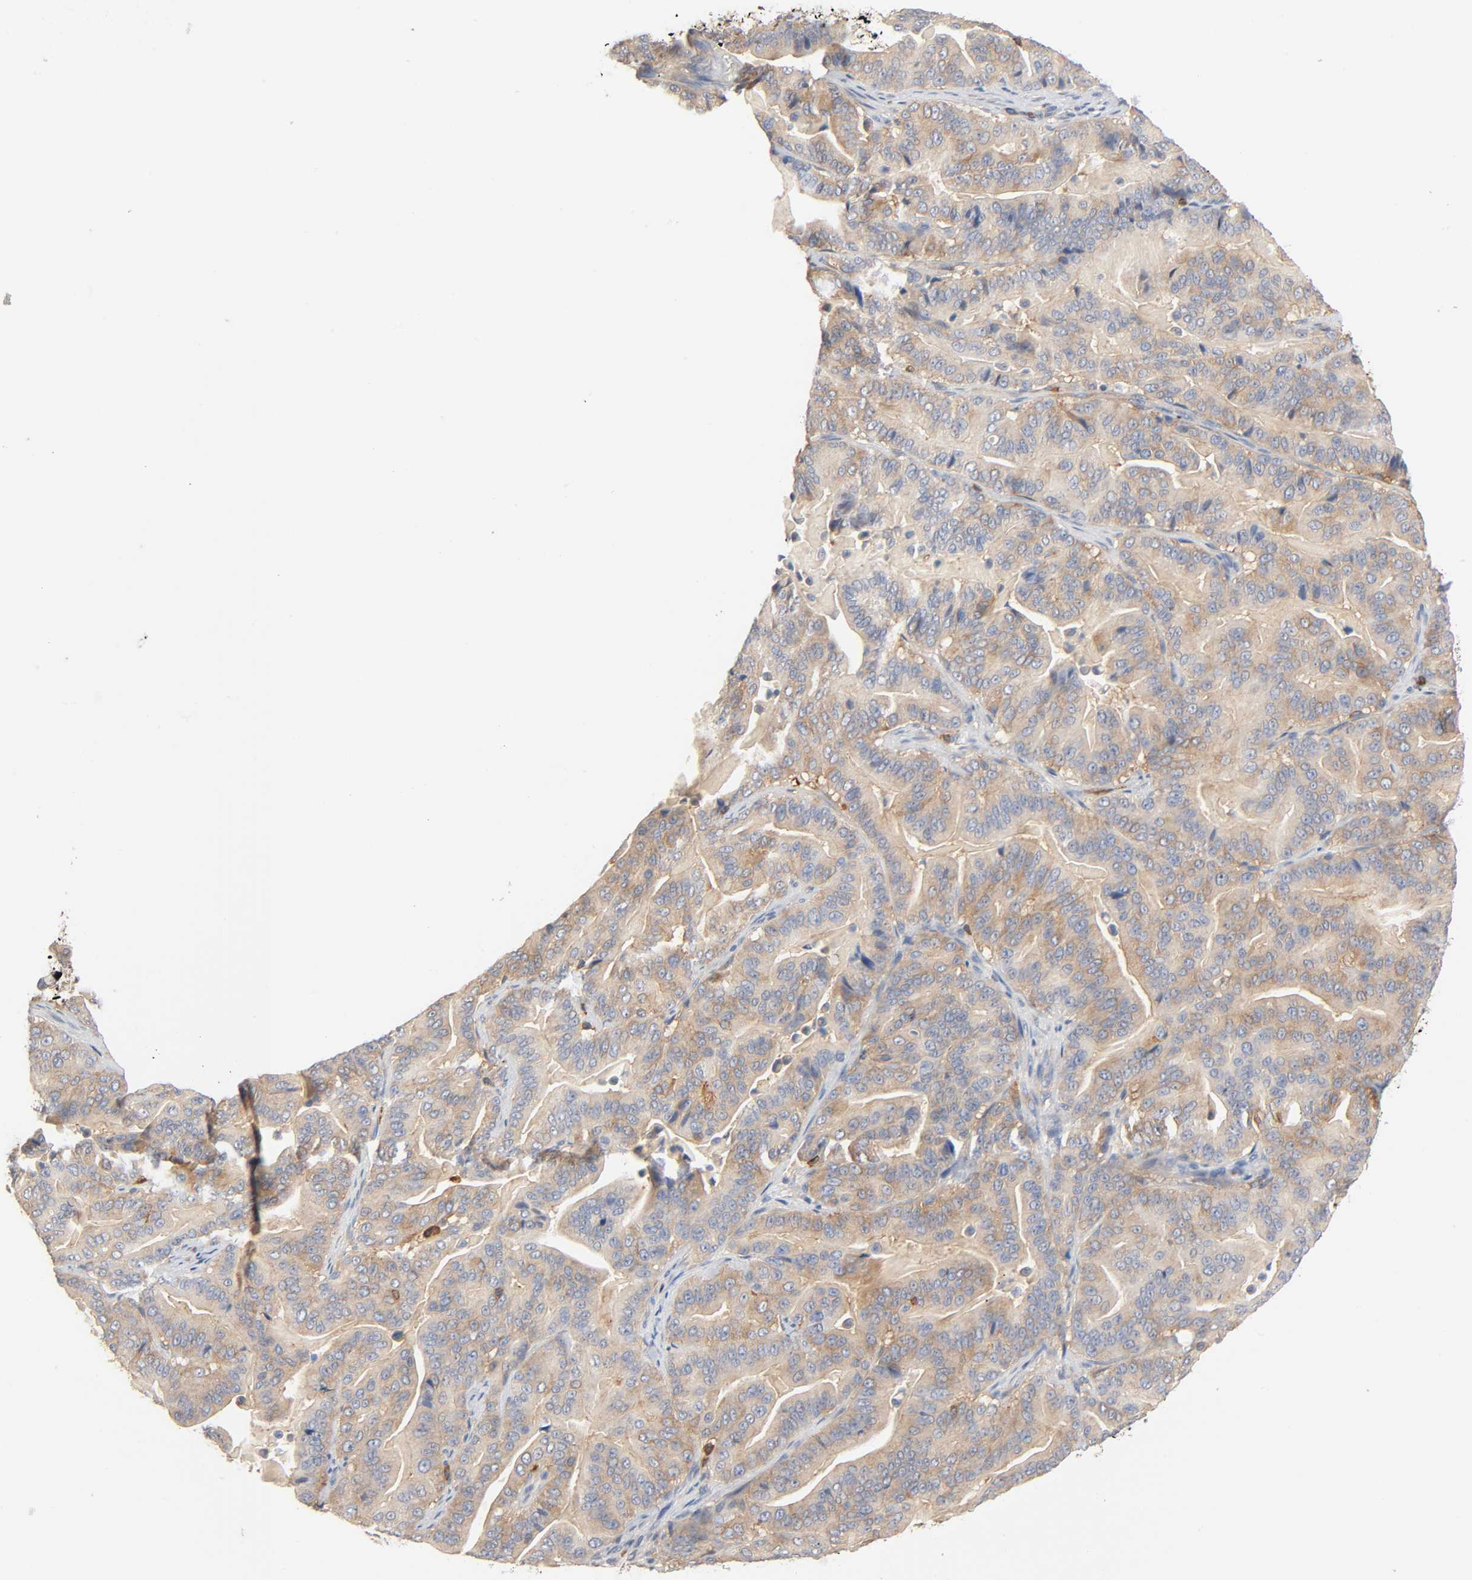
{"staining": {"intensity": "moderate", "quantity": ">75%", "location": "cytoplasmic/membranous"}, "tissue": "pancreatic cancer", "cell_type": "Tumor cells", "image_type": "cancer", "snomed": [{"axis": "morphology", "description": "Adenocarcinoma, NOS"}, {"axis": "topography", "description": "Pancreas"}], "caption": "Moderate cytoplasmic/membranous positivity for a protein is seen in about >75% of tumor cells of pancreatic adenocarcinoma using immunohistochemistry (IHC).", "gene": "BIN1", "patient": {"sex": "male", "age": 63}}